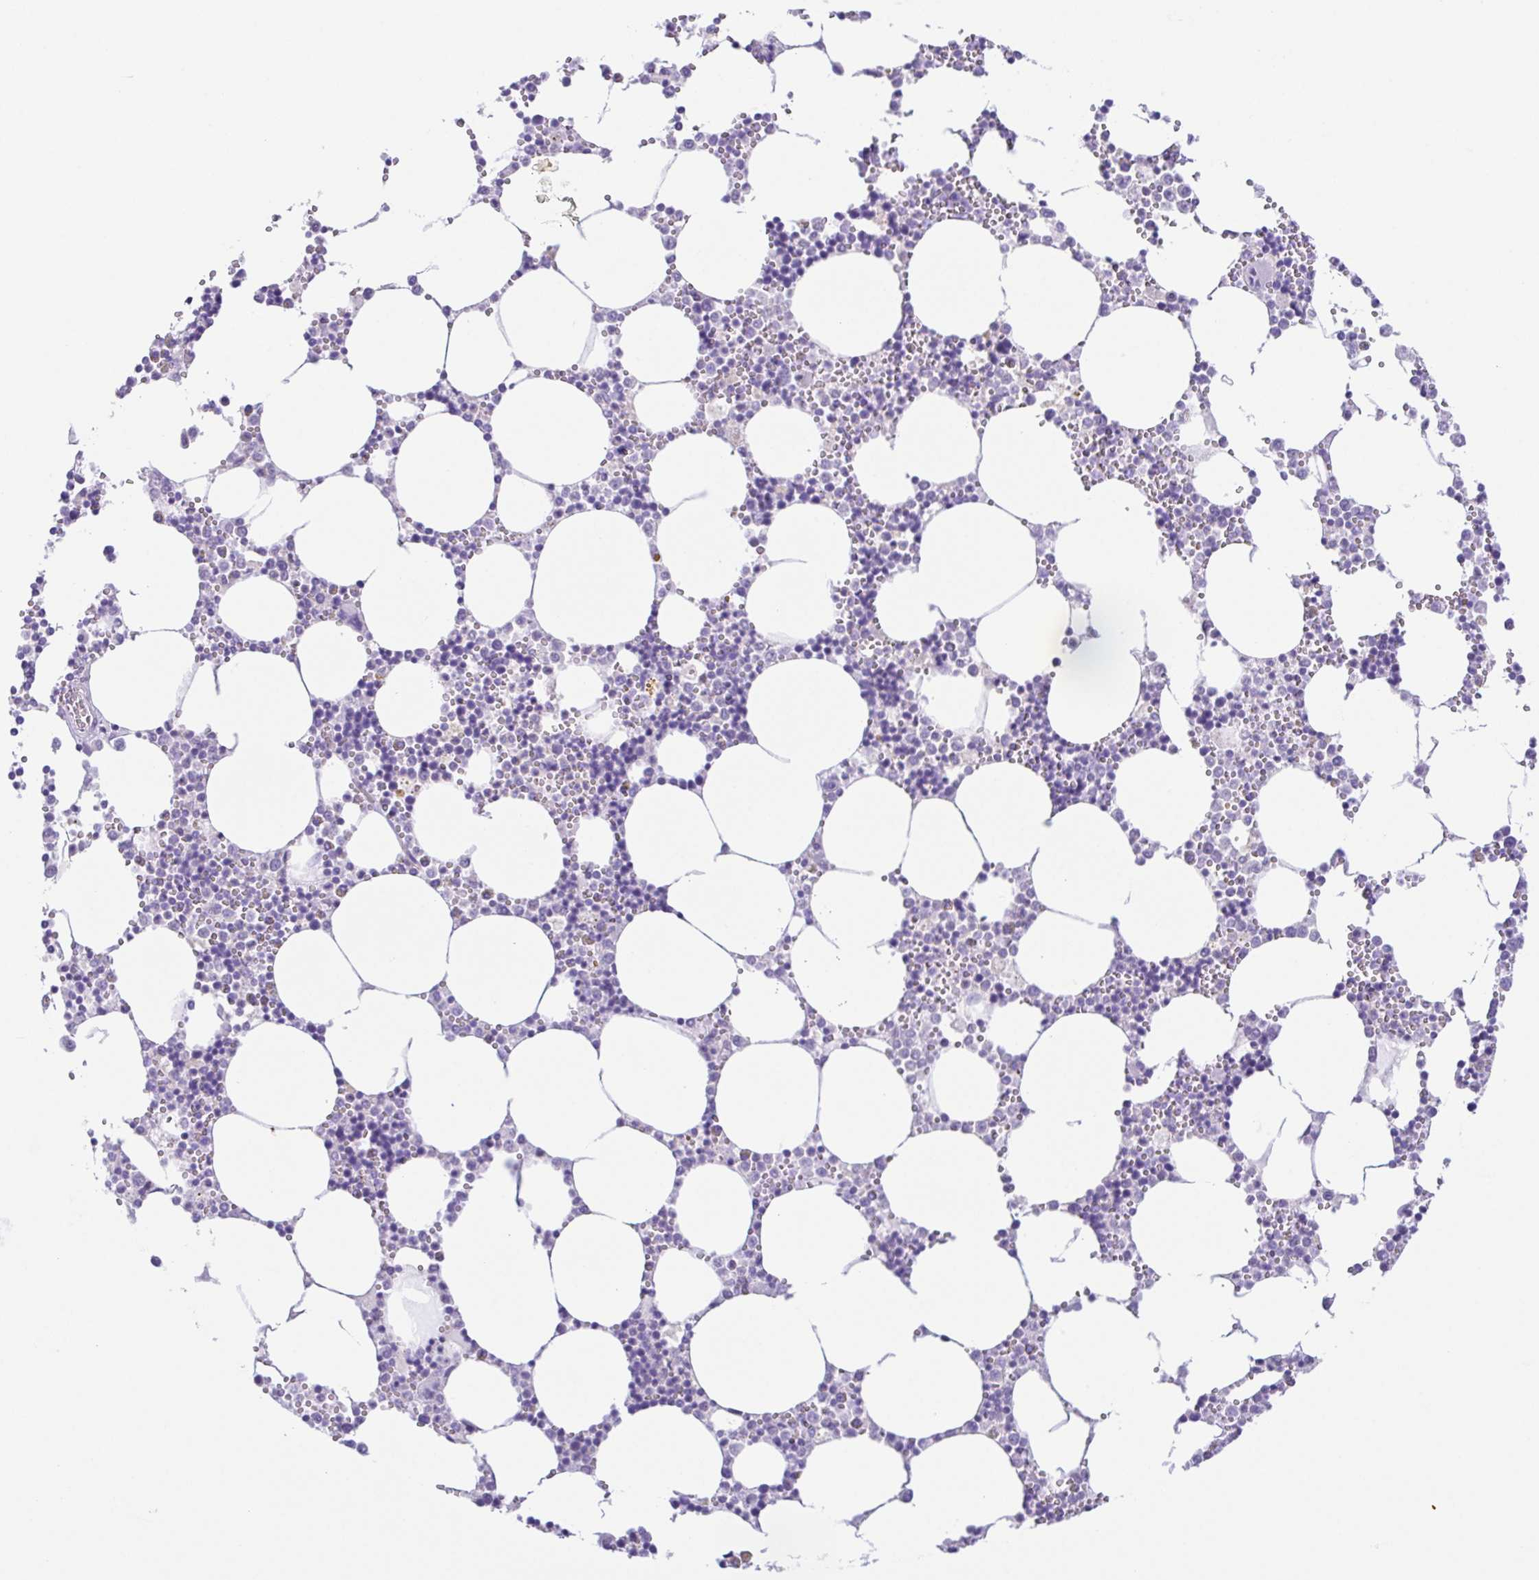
{"staining": {"intensity": "negative", "quantity": "none", "location": "none"}, "tissue": "bone marrow", "cell_type": "Hematopoietic cells", "image_type": "normal", "snomed": [{"axis": "morphology", "description": "Normal tissue, NOS"}, {"axis": "topography", "description": "Bone marrow"}], "caption": "Hematopoietic cells show no significant staining in normal bone marrow.", "gene": "KRTDAP", "patient": {"sex": "male", "age": 54}}